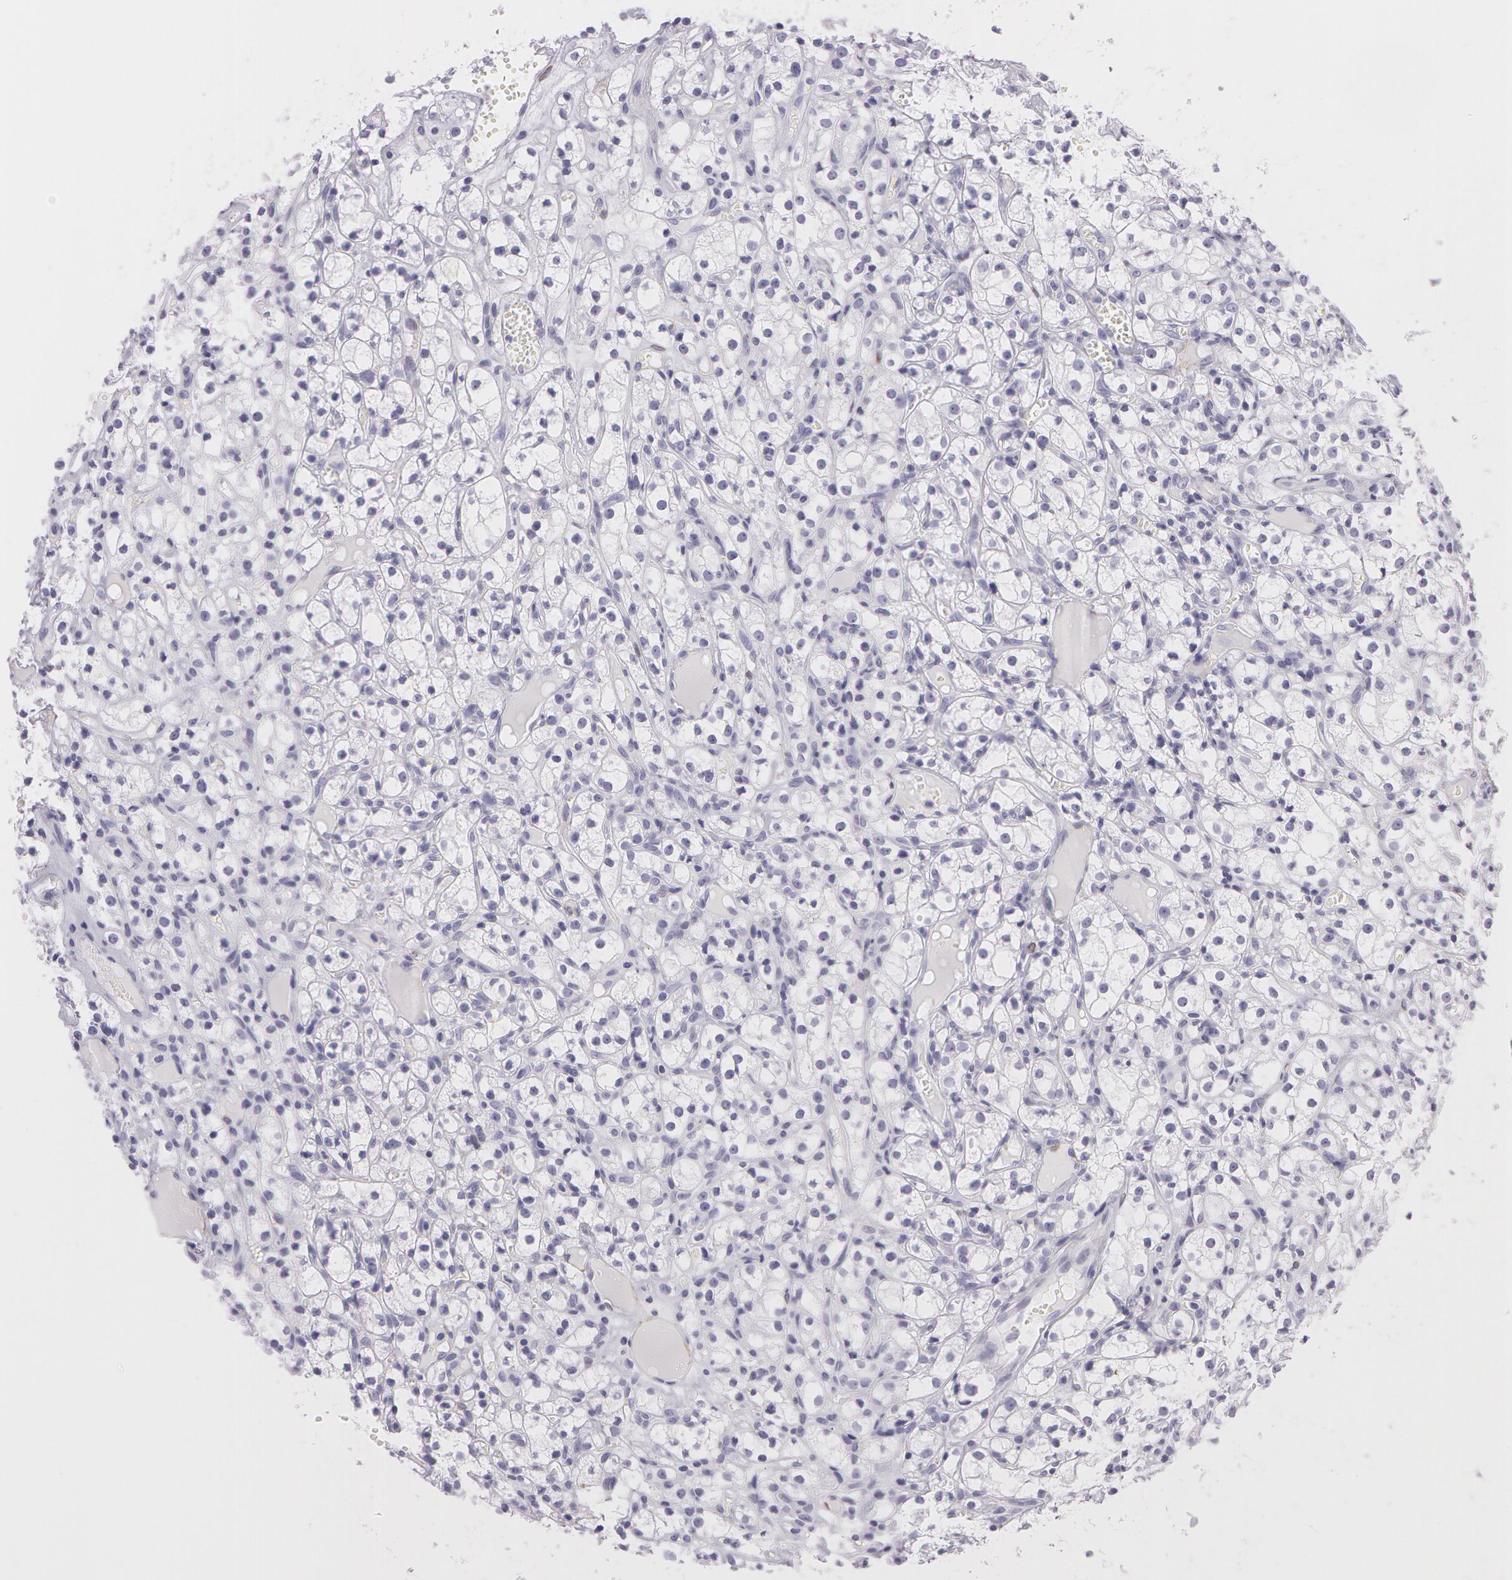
{"staining": {"intensity": "negative", "quantity": "none", "location": "none"}, "tissue": "renal cancer", "cell_type": "Tumor cells", "image_type": "cancer", "snomed": [{"axis": "morphology", "description": "Adenocarcinoma, NOS"}, {"axis": "topography", "description": "Kidney"}], "caption": "Immunohistochemical staining of renal cancer exhibits no significant positivity in tumor cells.", "gene": "SNCG", "patient": {"sex": "male", "age": 61}}